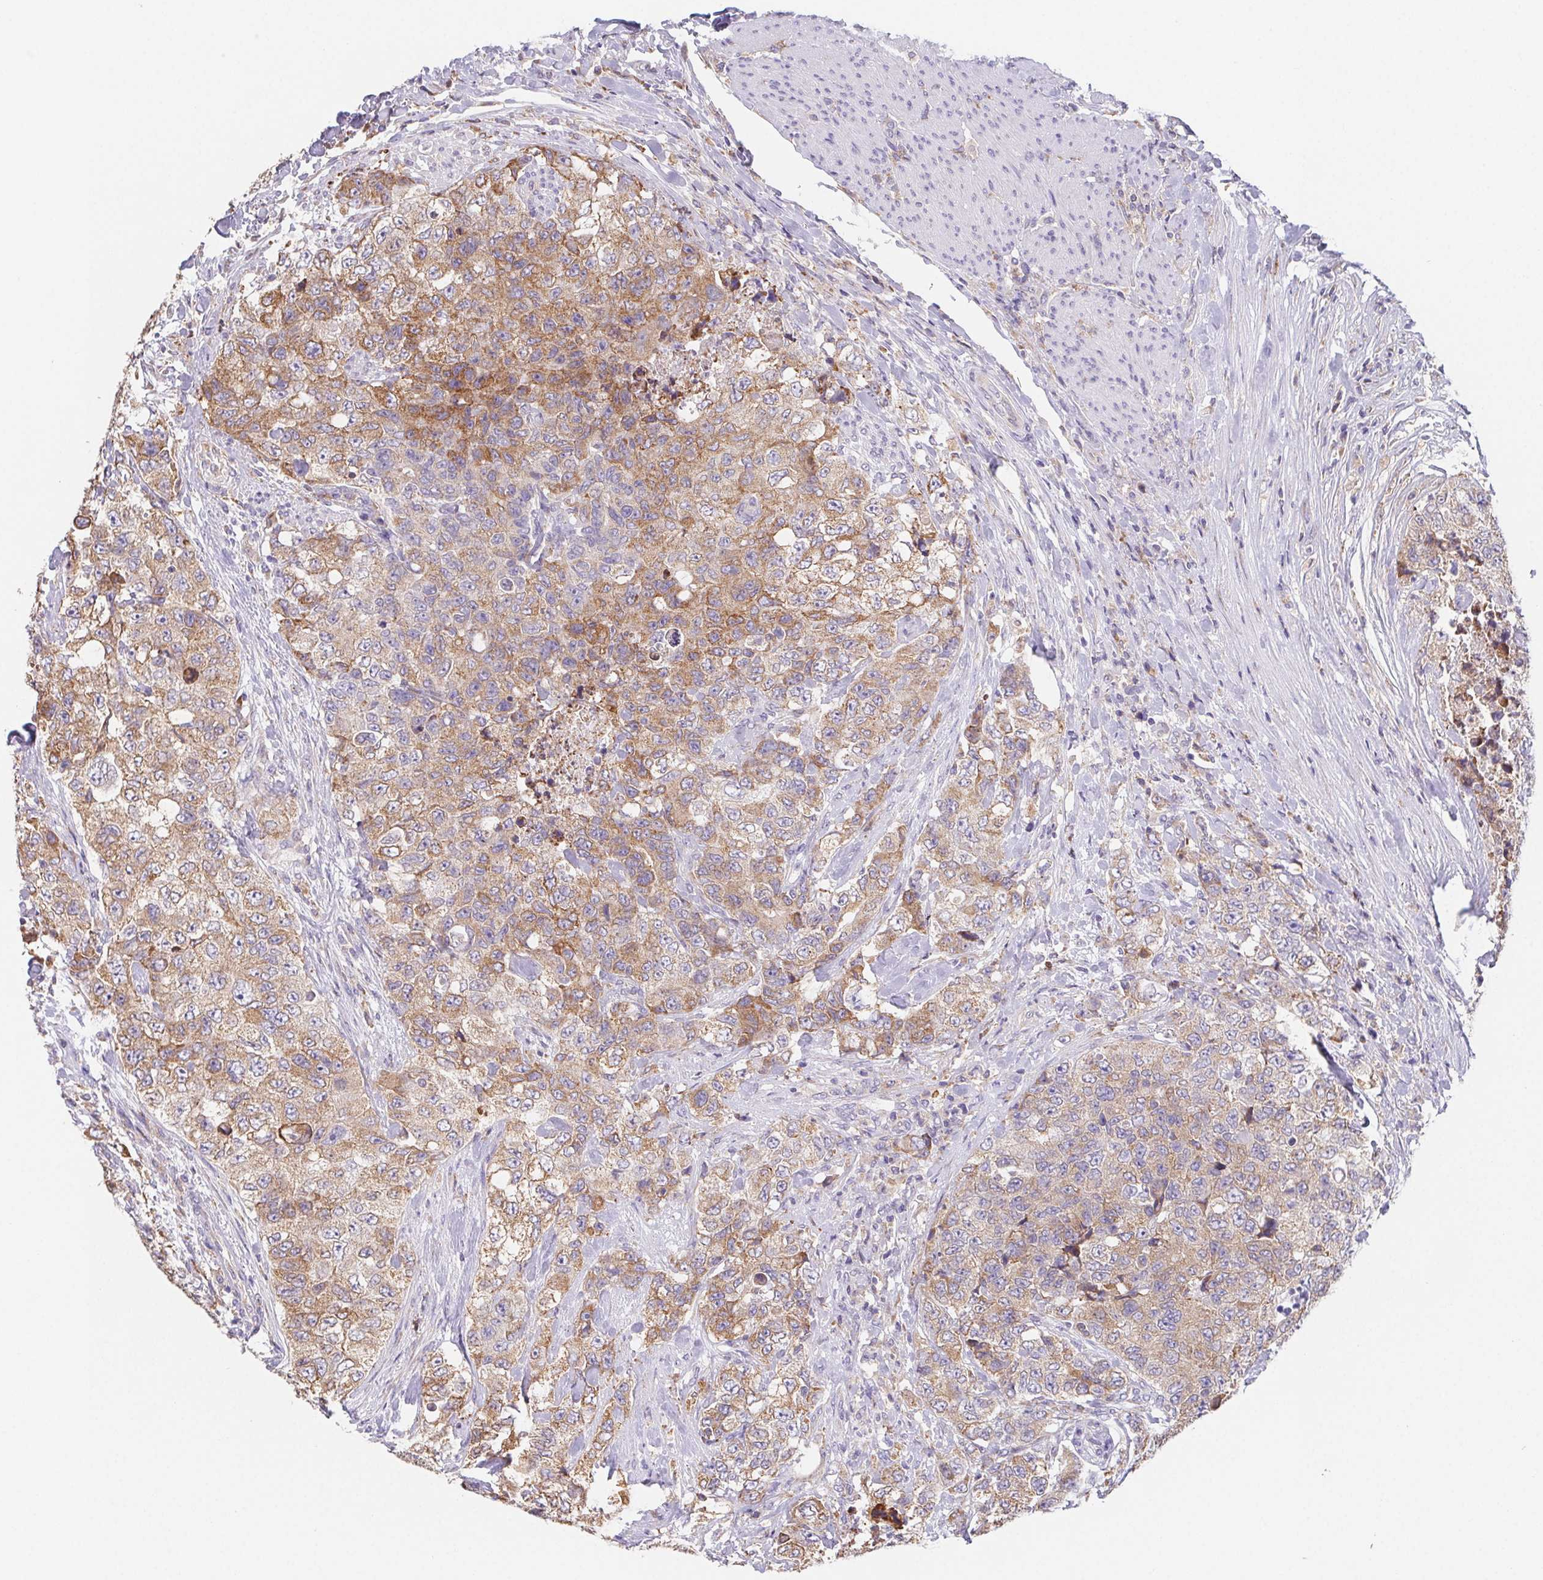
{"staining": {"intensity": "moderate", "quantity": ">75%", "location": "cytoplasmic/membranous"}, "tissue": "urothelial cancer", "cell_type": "Tumor cells", "image_type": "cancer", "snomed": [{"axis": "morphology", "description": "Urothelial carcinoma, High grade"}, {"axis": "topography", "description": "Urinary bladder"}], "caption": "High-grade urothelial carcinoma stained with a protein marker exhibits moderate staining in tumor cells.", "gene": "ADAM8", "patient": {"sex": "female", "age": 78}}